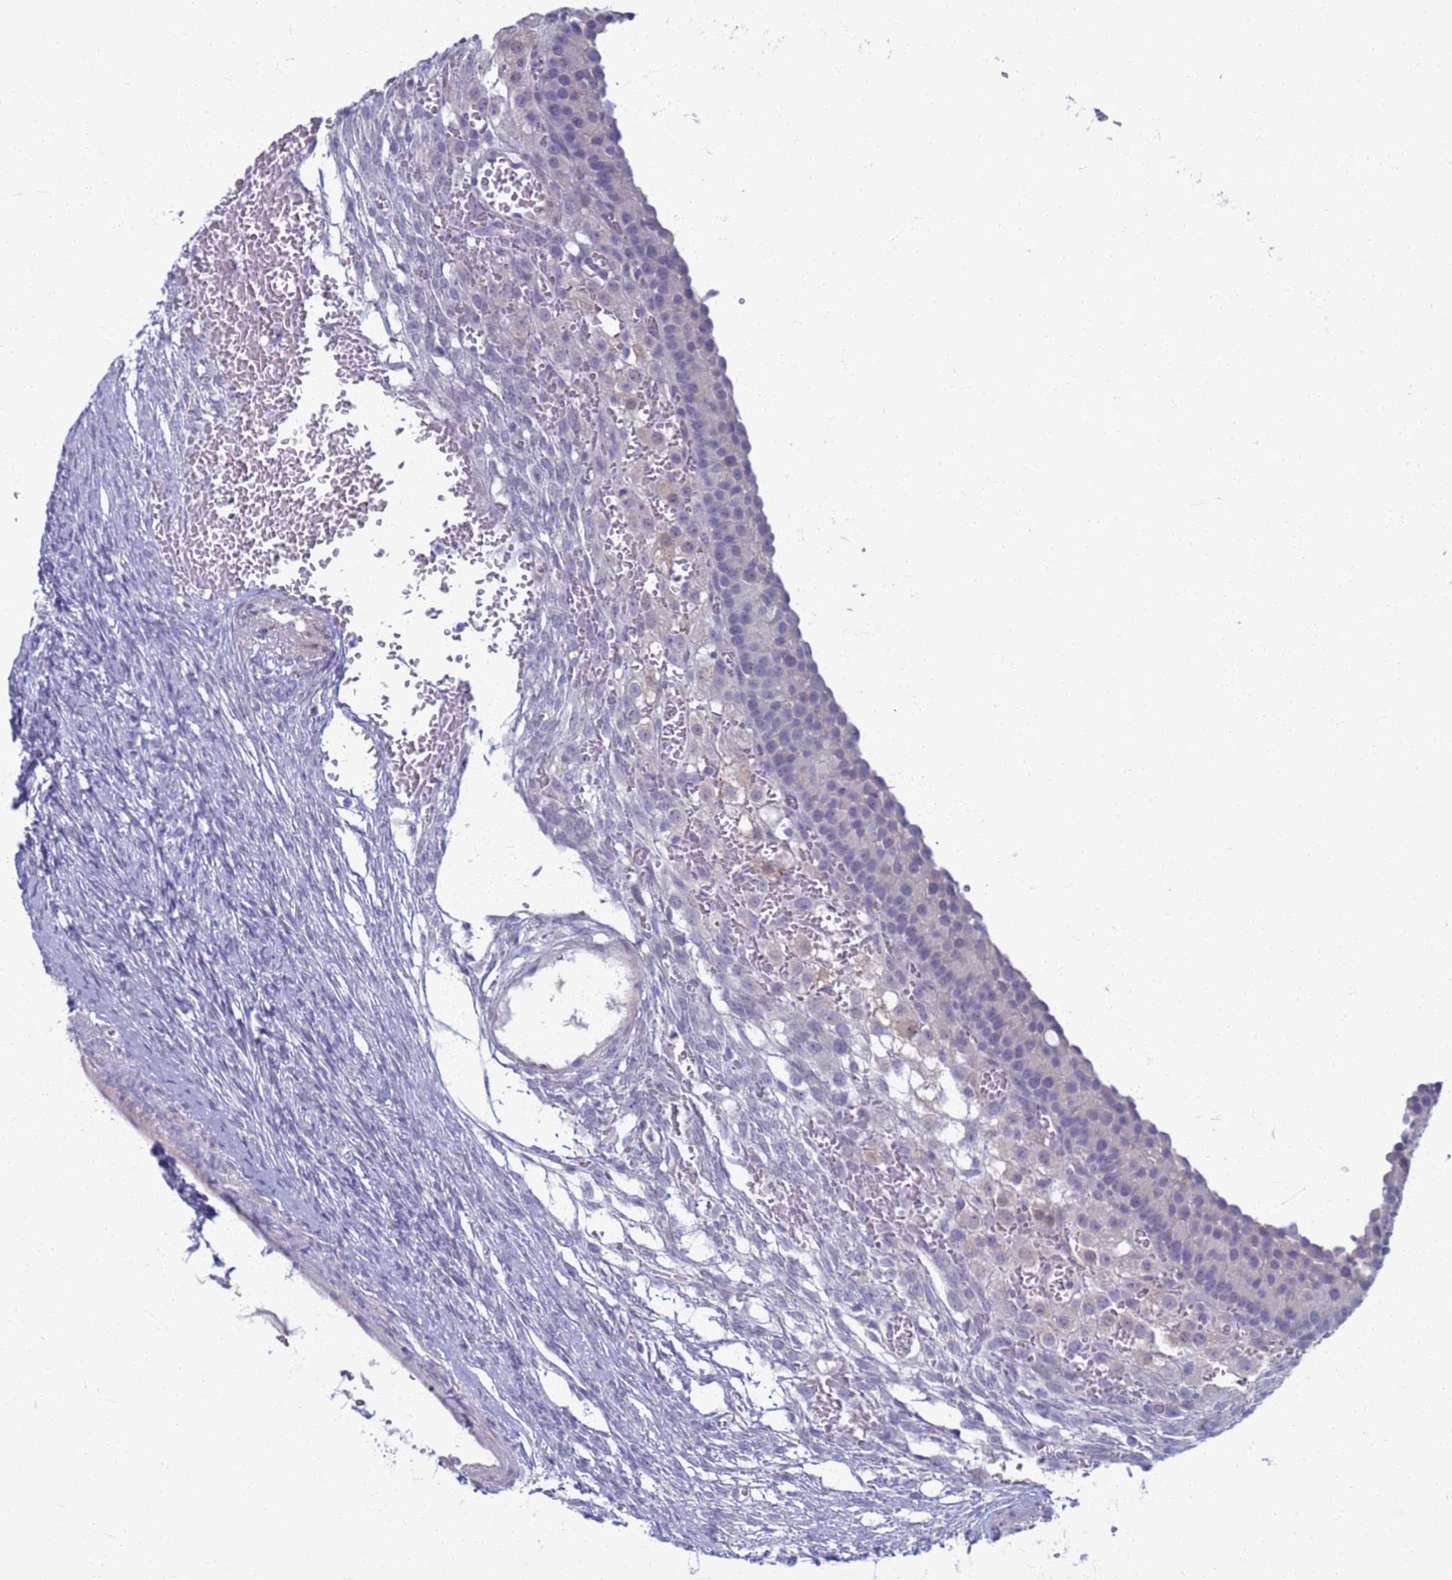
{"staining": {"intensity": "negative", "quantity": "none", "location": "none"}, "tissue": "ovary", "cell_type": "Follicle cells", "image_type": "normal", "snomed": [{"axis": "morphology", "description": "Normal tissue, NOS"}, {"axis": "topography", "description": "Ovary"}], "caption": "Follicle cells show no significant protein positivity in benign ovary. The staining is performed using DAB (3,3'-diaminobenzidine) brown chromogen with nuclei counter-stained in using hematoxylin.", "gene": "CLCA2", "patient": {"sex": "female", "age": 39}}